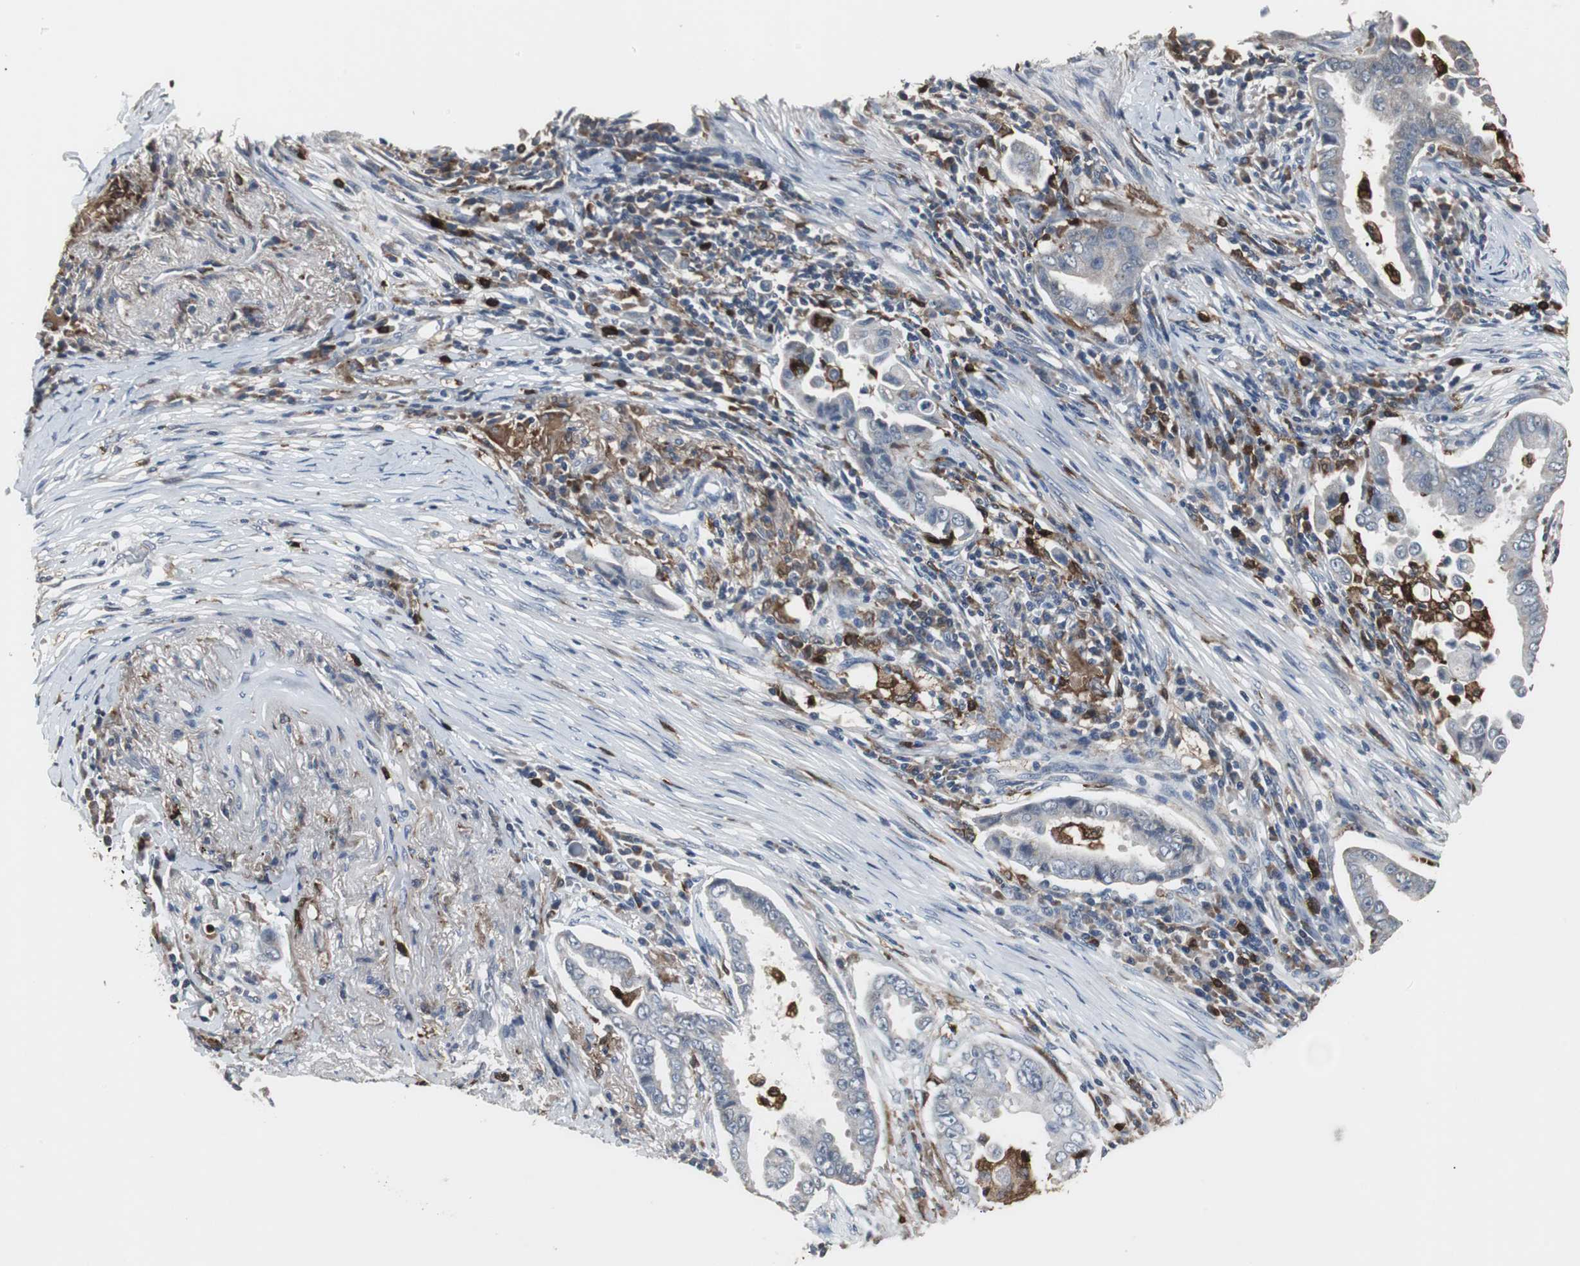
{"staining": {"intensity": "negative", "quantity": "none", "location": "none"}, "tissue": "lung cancer", "cell_type": "Tumor cells", "image_type": "cancer", "snomed": [{"axis": "morphology", "description": "Normal tissue, NOS"}, {"axis": "morphology", "description": "Inflammation, NOS"}, {"axis": "morphology", "description": "Adenocarcinoma, NOS"}, {"axis": "topography", "description": "Lung"}], "caption": "Immunohistochemical staining of human lung cancer demonstrates no significant staining in tumor cells.", "gene": "NCF2", "patient": {"sex": "female", "age": 64}}